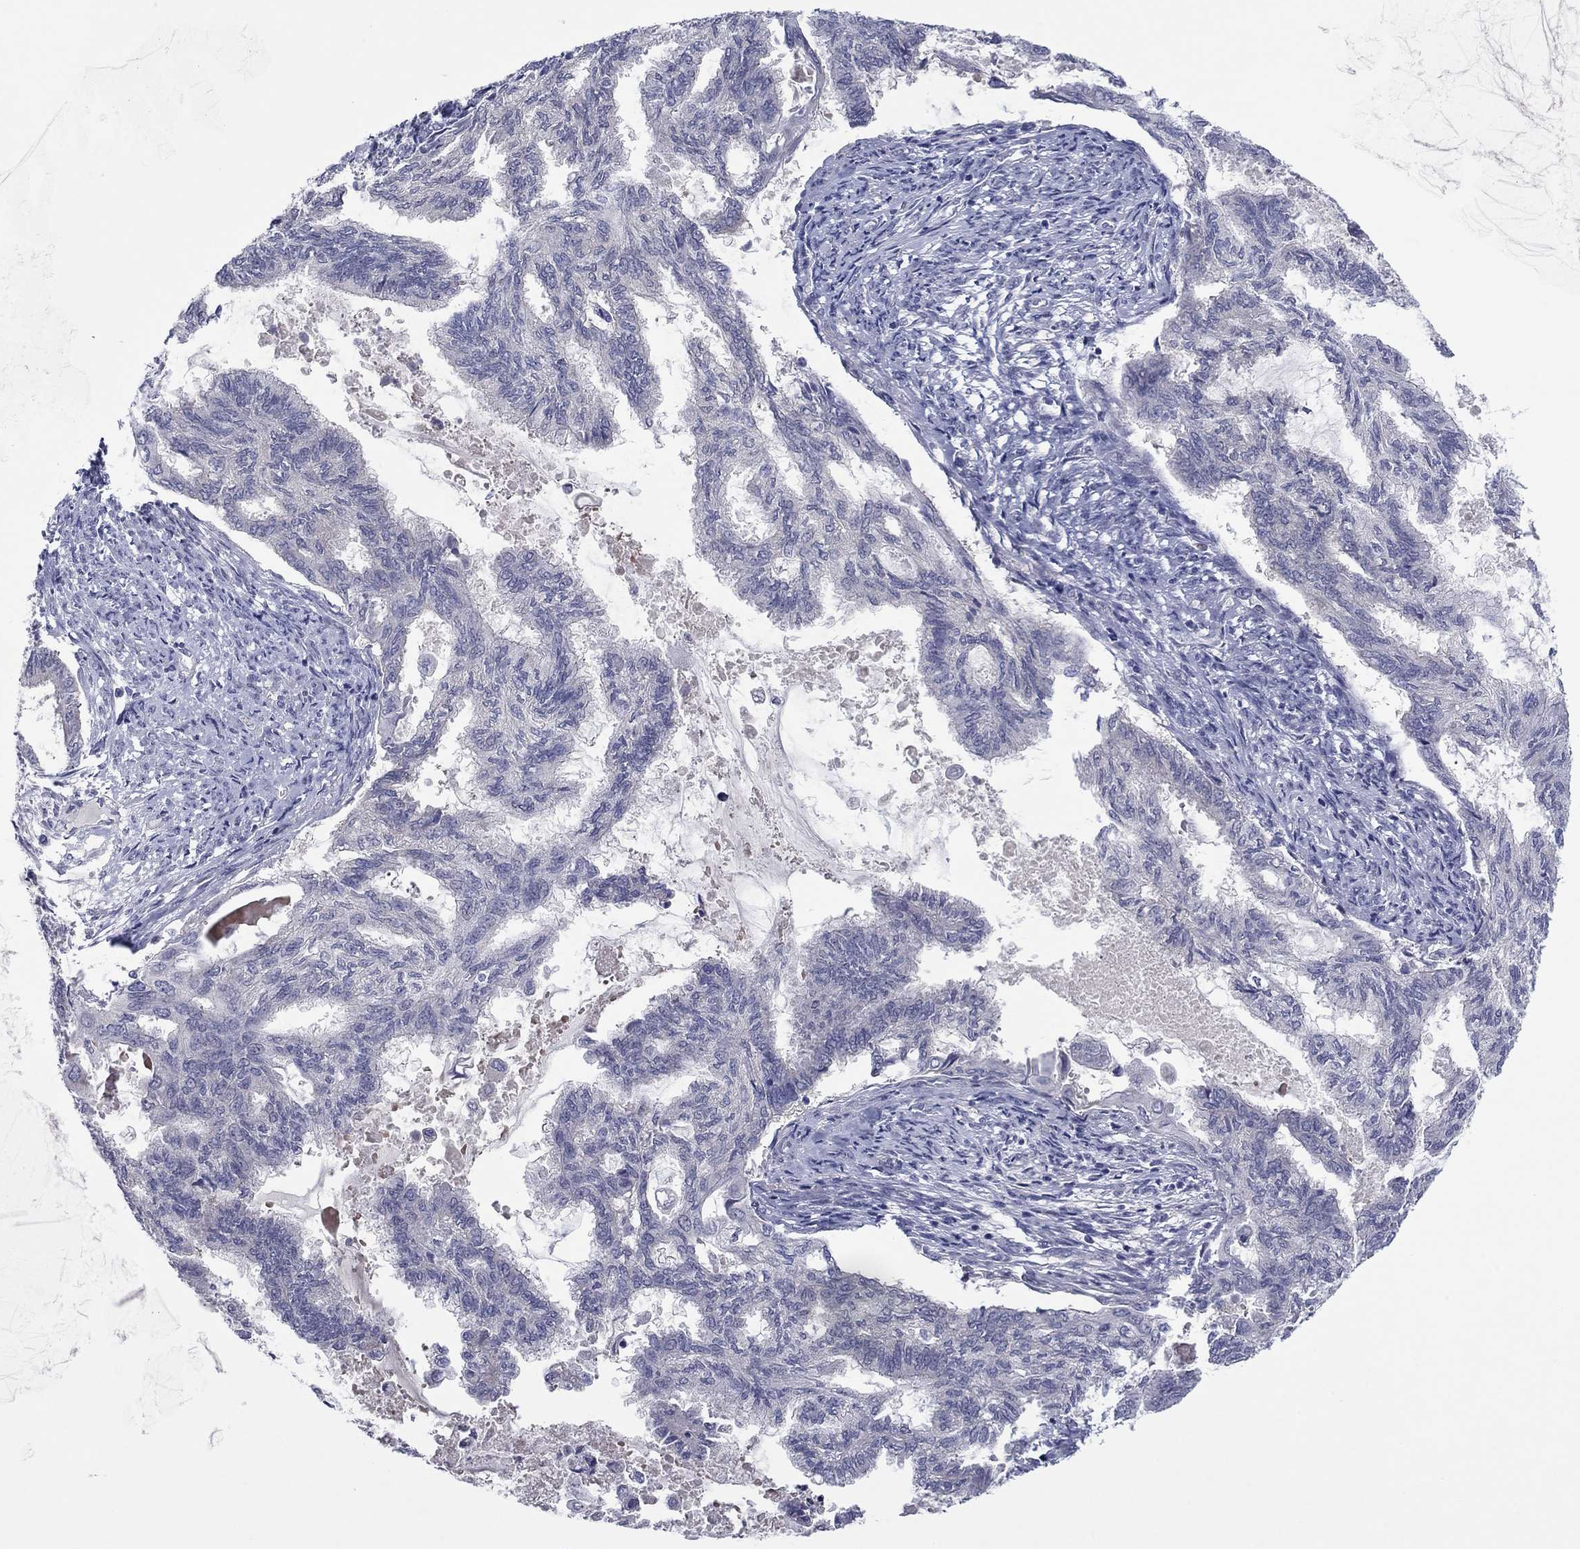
{"staining": {"intensity": "weak", "quantity": "<25%", "location": "cytoplasmic/membranous"}, "tissue": "endometrial cancer", "cell_type": "Tumor cells", "image_type": "cancer", "snomed": [{"axis": "morphology", "description": "Adenocarcinoma, NOS"}, {"axis": "topography", "description": "Endometrium"}], "caption": "Immunohistochemistry of endometrial cancer exhibits no staining in tumor cells. (Stains: DAB (3,3'-diaminobenzidine) immunohistochemistry with hematoxylin counter stain, Microscopy: brightfield microscopy at high magnification).", "gene": "GRHPR", "patient": {"sex": "female", "age": 86}}